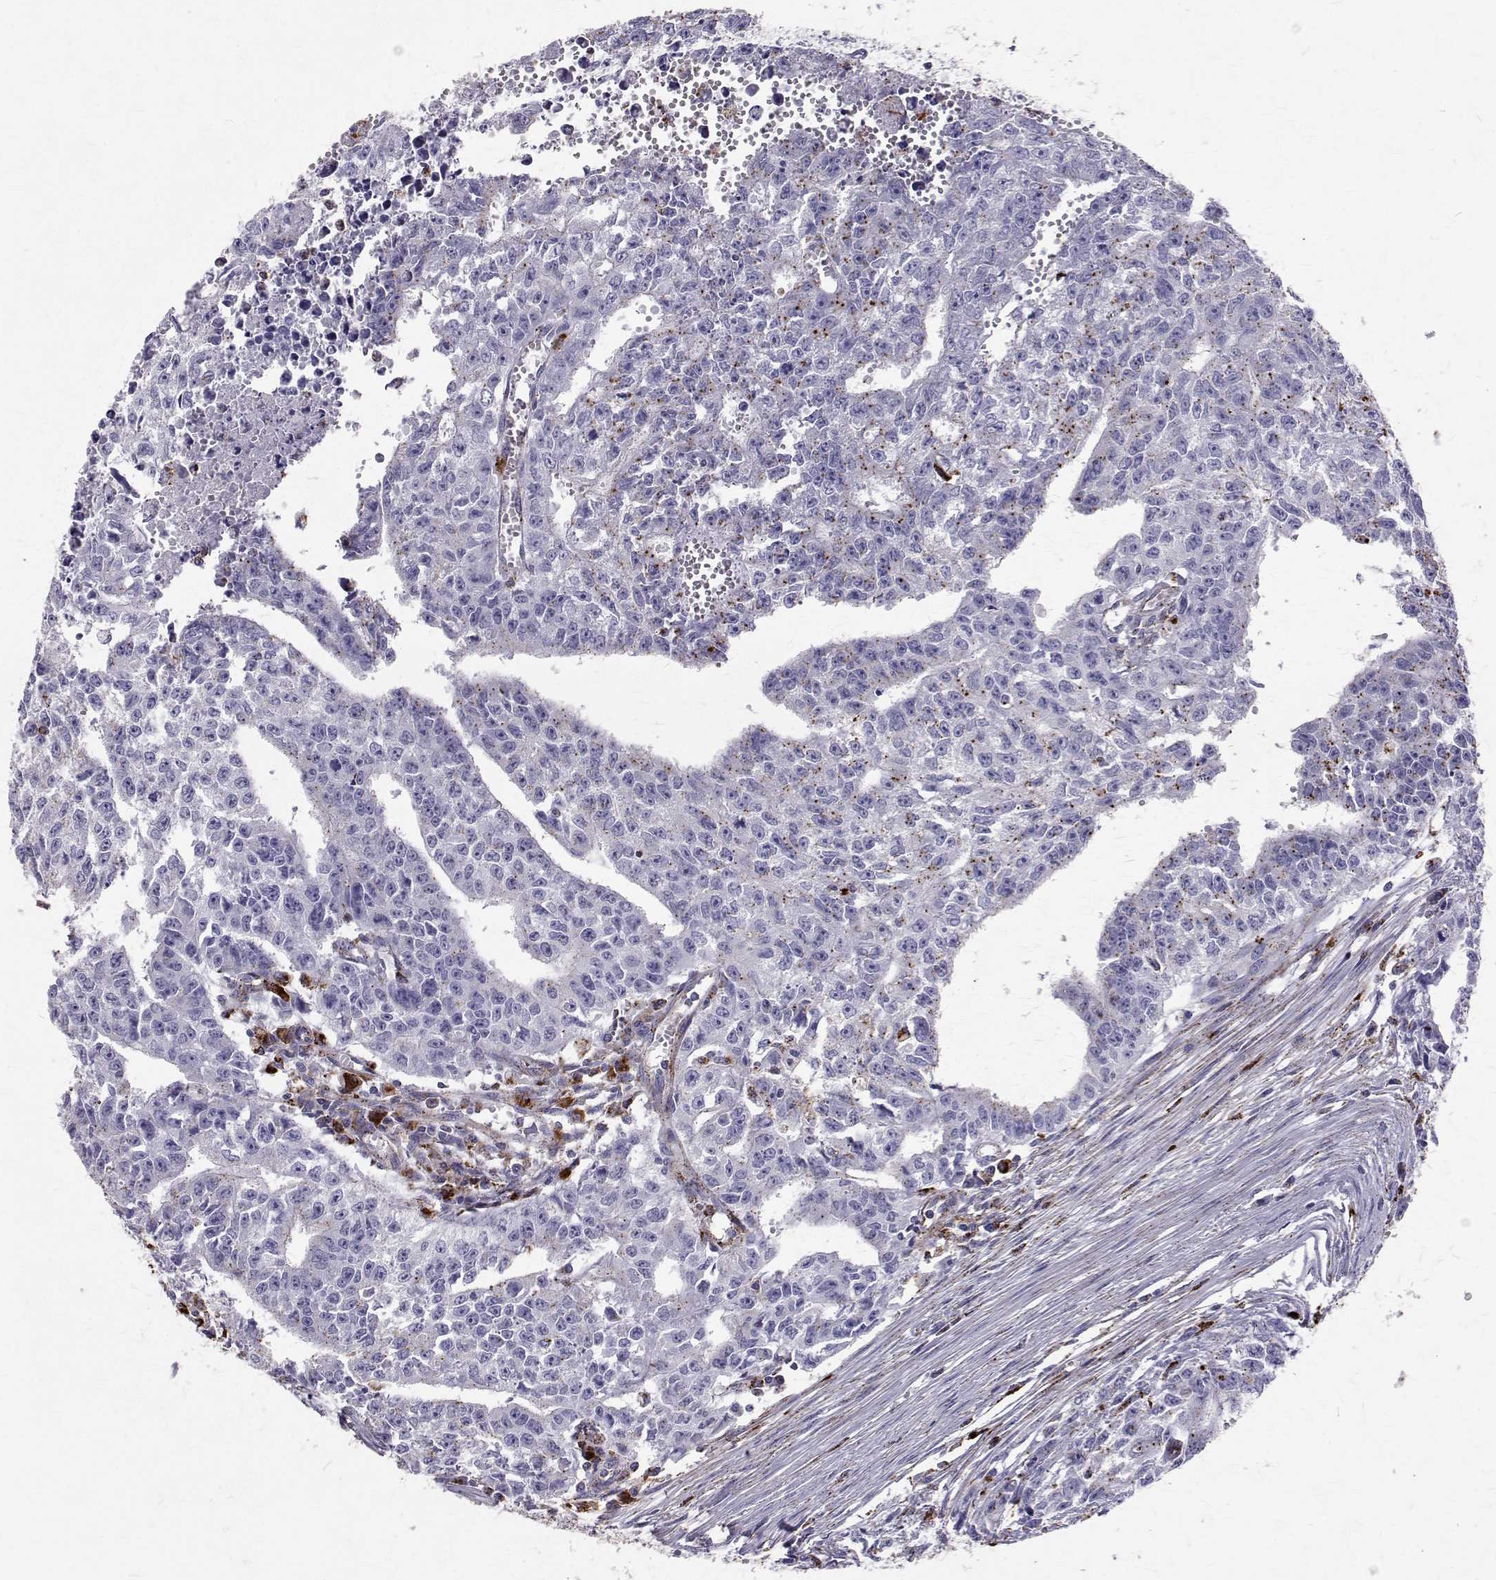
{"staining": {"intensity": "negative", "quantity": "none", "location": "none"}, "tissue": "testis cancer", "cell_type": "Tumor cells", "image_type": "cancer", "snomed": [{"axis": "morphology", "description": "Carcinoma, Embryonal, NOS"}, {"axis": "morphology", "description": "Teratoma, malignant, NOS"}, {"axis": "topography", "description": "Testis"}], "caption": "Immunohistochemistry (IHC) of testis embryonal carcinoma demonstrates no staining in tumor cells.", "gene": "TPP1", "patient": {"sex": "male", "age": 24}}